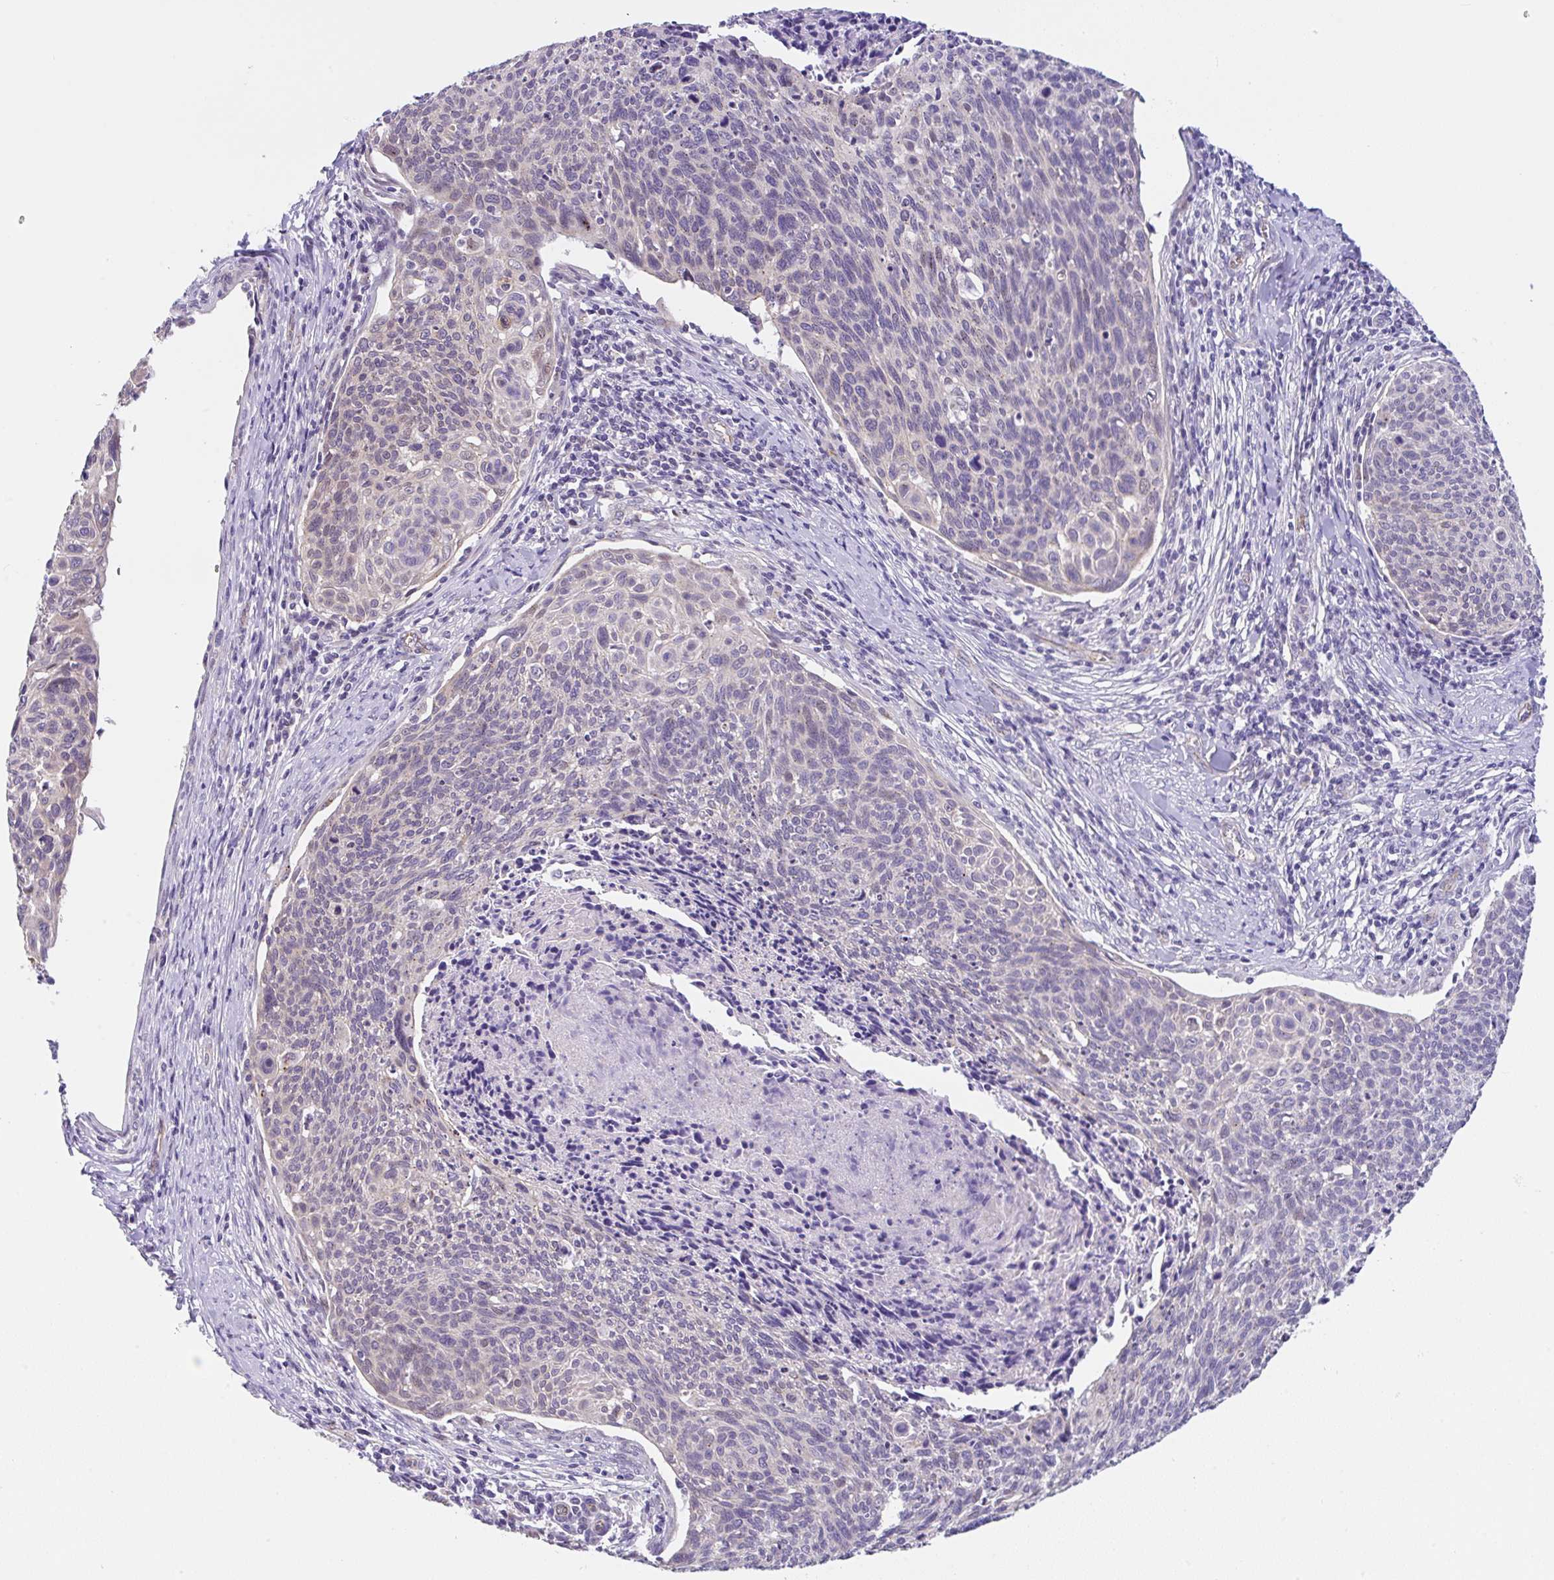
{"staining": {"intensity": "negative", "quantity": "none", "location": "none"}, "tissue": "cervical cancer", "cell_type": "Tumor cells", "image_type": "cancer", "snomed": [{"axis": "morphology", "description": "Squamous cell carcinoma, NOS"}, {"axis": "topography", "description": "Cervix"}], "caption": "High power microscopy image of an immunohistochemistry photomicrograph of cervical squamous cell carcinoma, revealing no significant expression in tumor cells.", "gene": "CGNL1", "patient": {"sex": "female", "age": 49}}